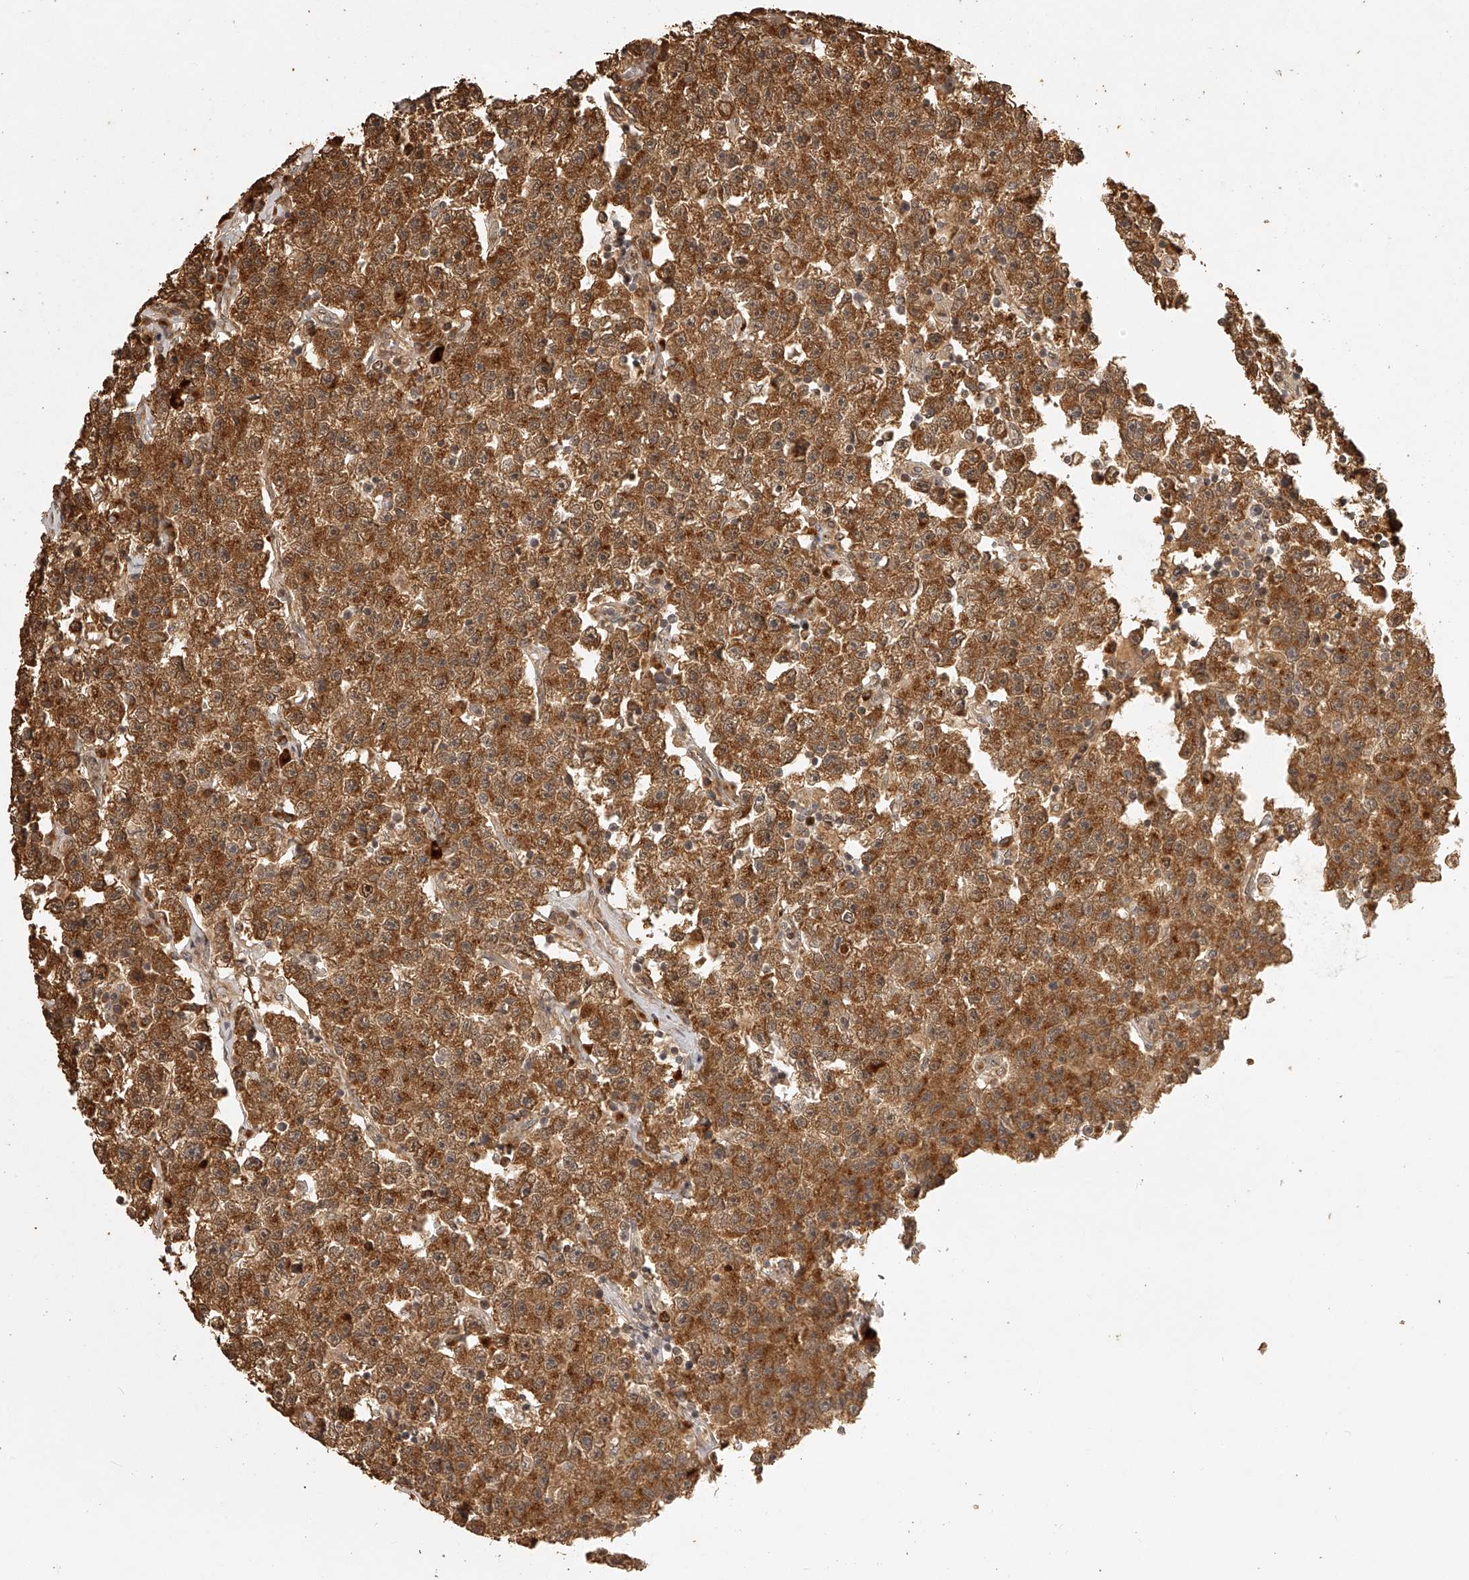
{"staining": {"intensity": "moderate", "quantity": ">75%", "location": "cytoplasmic/membranous"}, "tissue": "testis cancer", "cell_type": "Tumor cells", "image_type": "cancer", "snomed": [{"axis": "morphology", "description": "Seminoma, NOS"}, {"axis": "topography", "description": "Testis"}], "caption": "A brown stain highlights moderate cytoplasmic/membranous expression of a protein in human seminoma (testis) tumor cells. The staining was performed using DAB (3,3'-diaminobenzidine), with brown indicating positive protein expression. Nuclei are stained blue with hematoxylin.", "gene": "BCL2L11", "patient": {"sex": "male", "age": 22}}